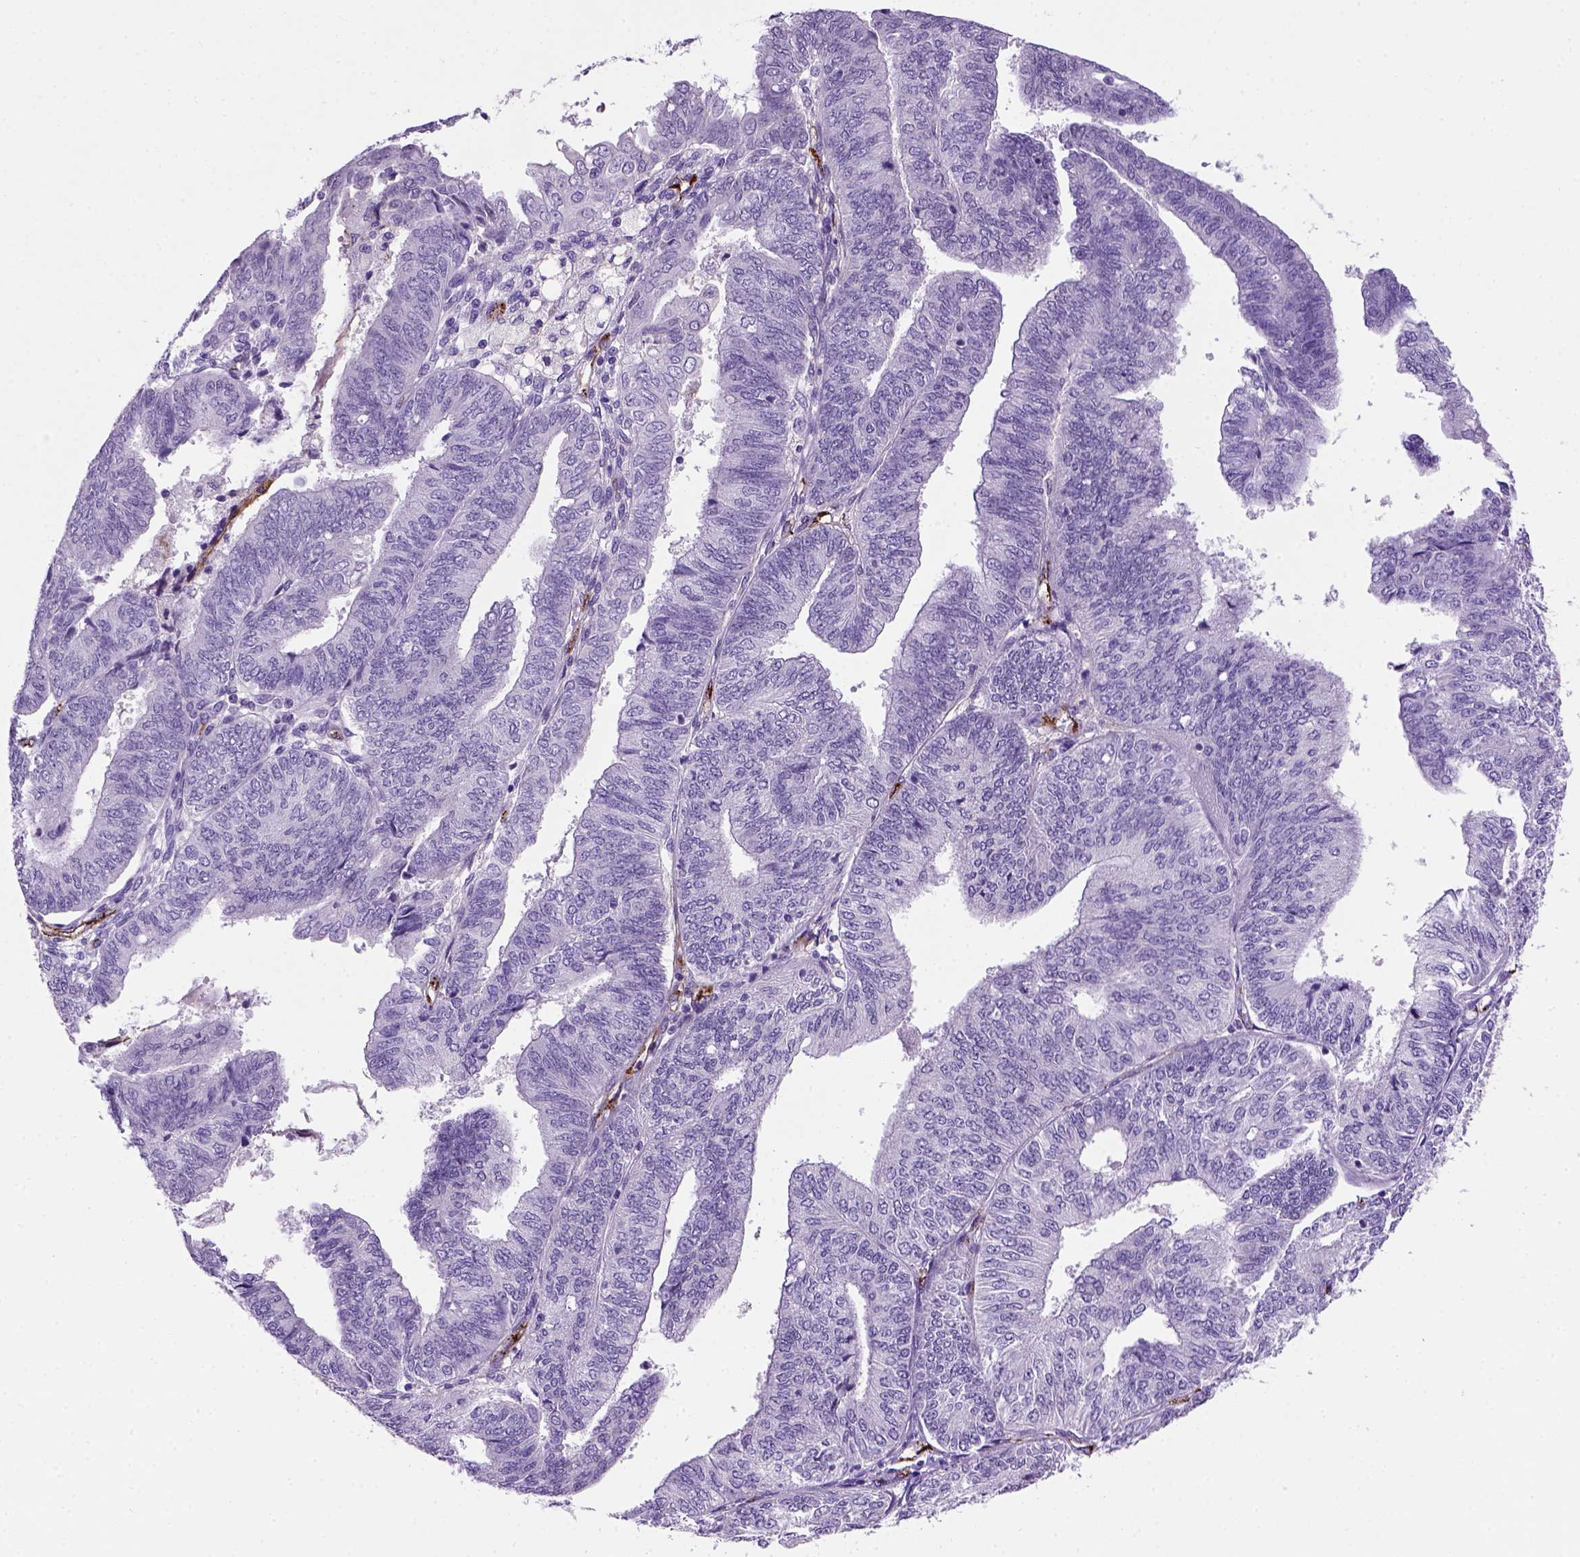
{"staining": {"intensity": "negative", "quantity": "none", "location": "none"}, "tissue": "endometrial cancer", "cell_type": "Tumor cells", "image_type": "cancer", "snomed": [{"axis": "morphology", "description": "Adenocarcinoma, NOS"}, {"axis": "topography", "description": "Endometrium"}], "caption": "The image shows no significant staining in tumor cells of endometrial adenocarcinoma.", "gene": "VWF", "patient": {"sex": "female", "age": 58}}